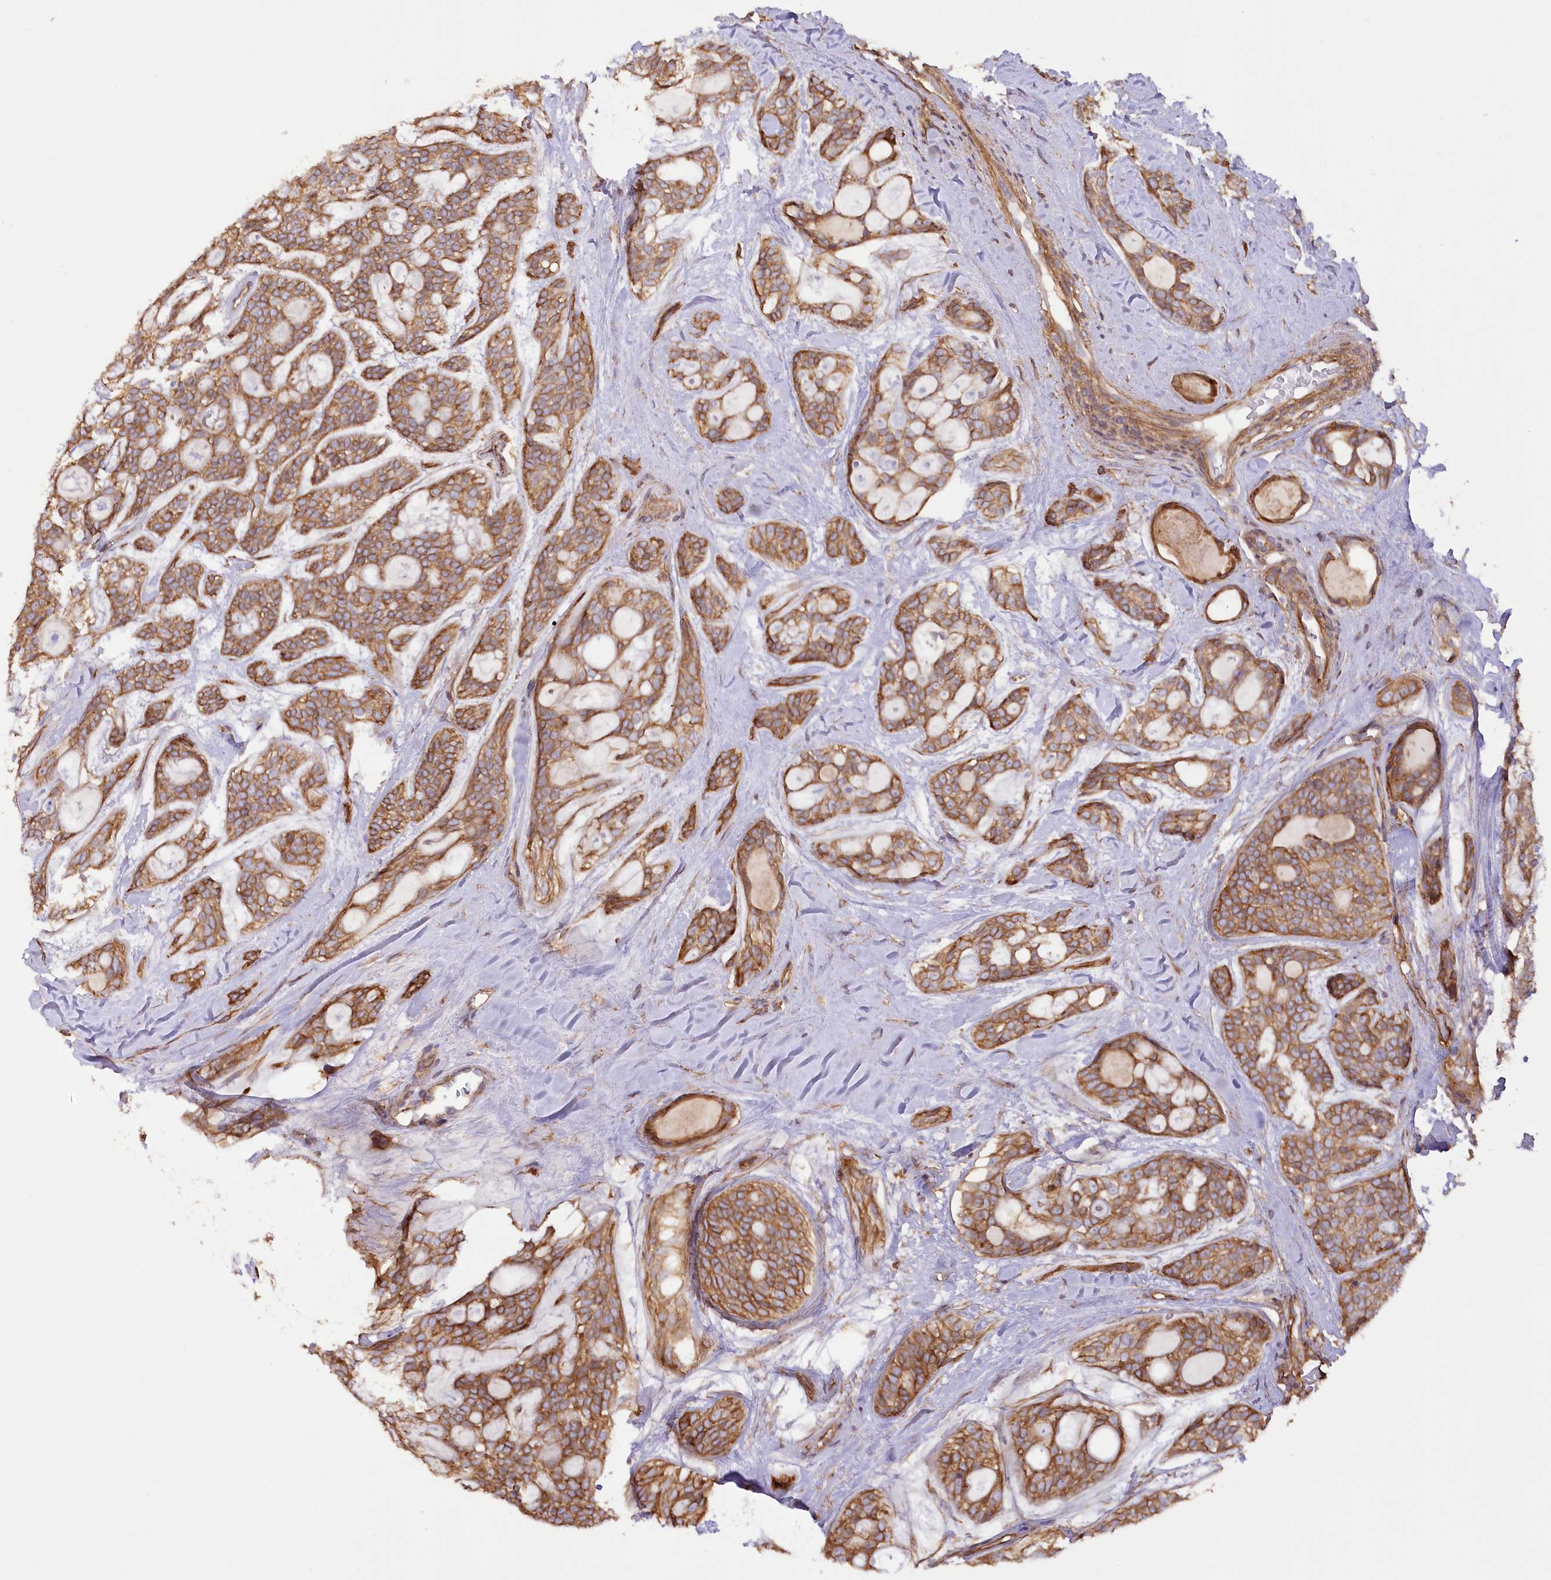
{"staining": {"intensity": "moderate", "quantity": ">75%", "location": "cytoplasmic/membranous"}, "tissue": "head and neck cancer", "cell_type": "Tumor cells", "image_type": "cancer", "snomed": [{"axis": "morphology", "description": "Adenocarcinoma, NOS"}, {"axis": "topography", "description": "Head-Neck"}], "caption": "Head and neck cancer stained with a brown dye exhibits moderate cytoplasmic/membranous positive positivity in about >75% of tumor cells.", "gene": "SYNPO2", "patient": {"sex": "male", "age": 66}}